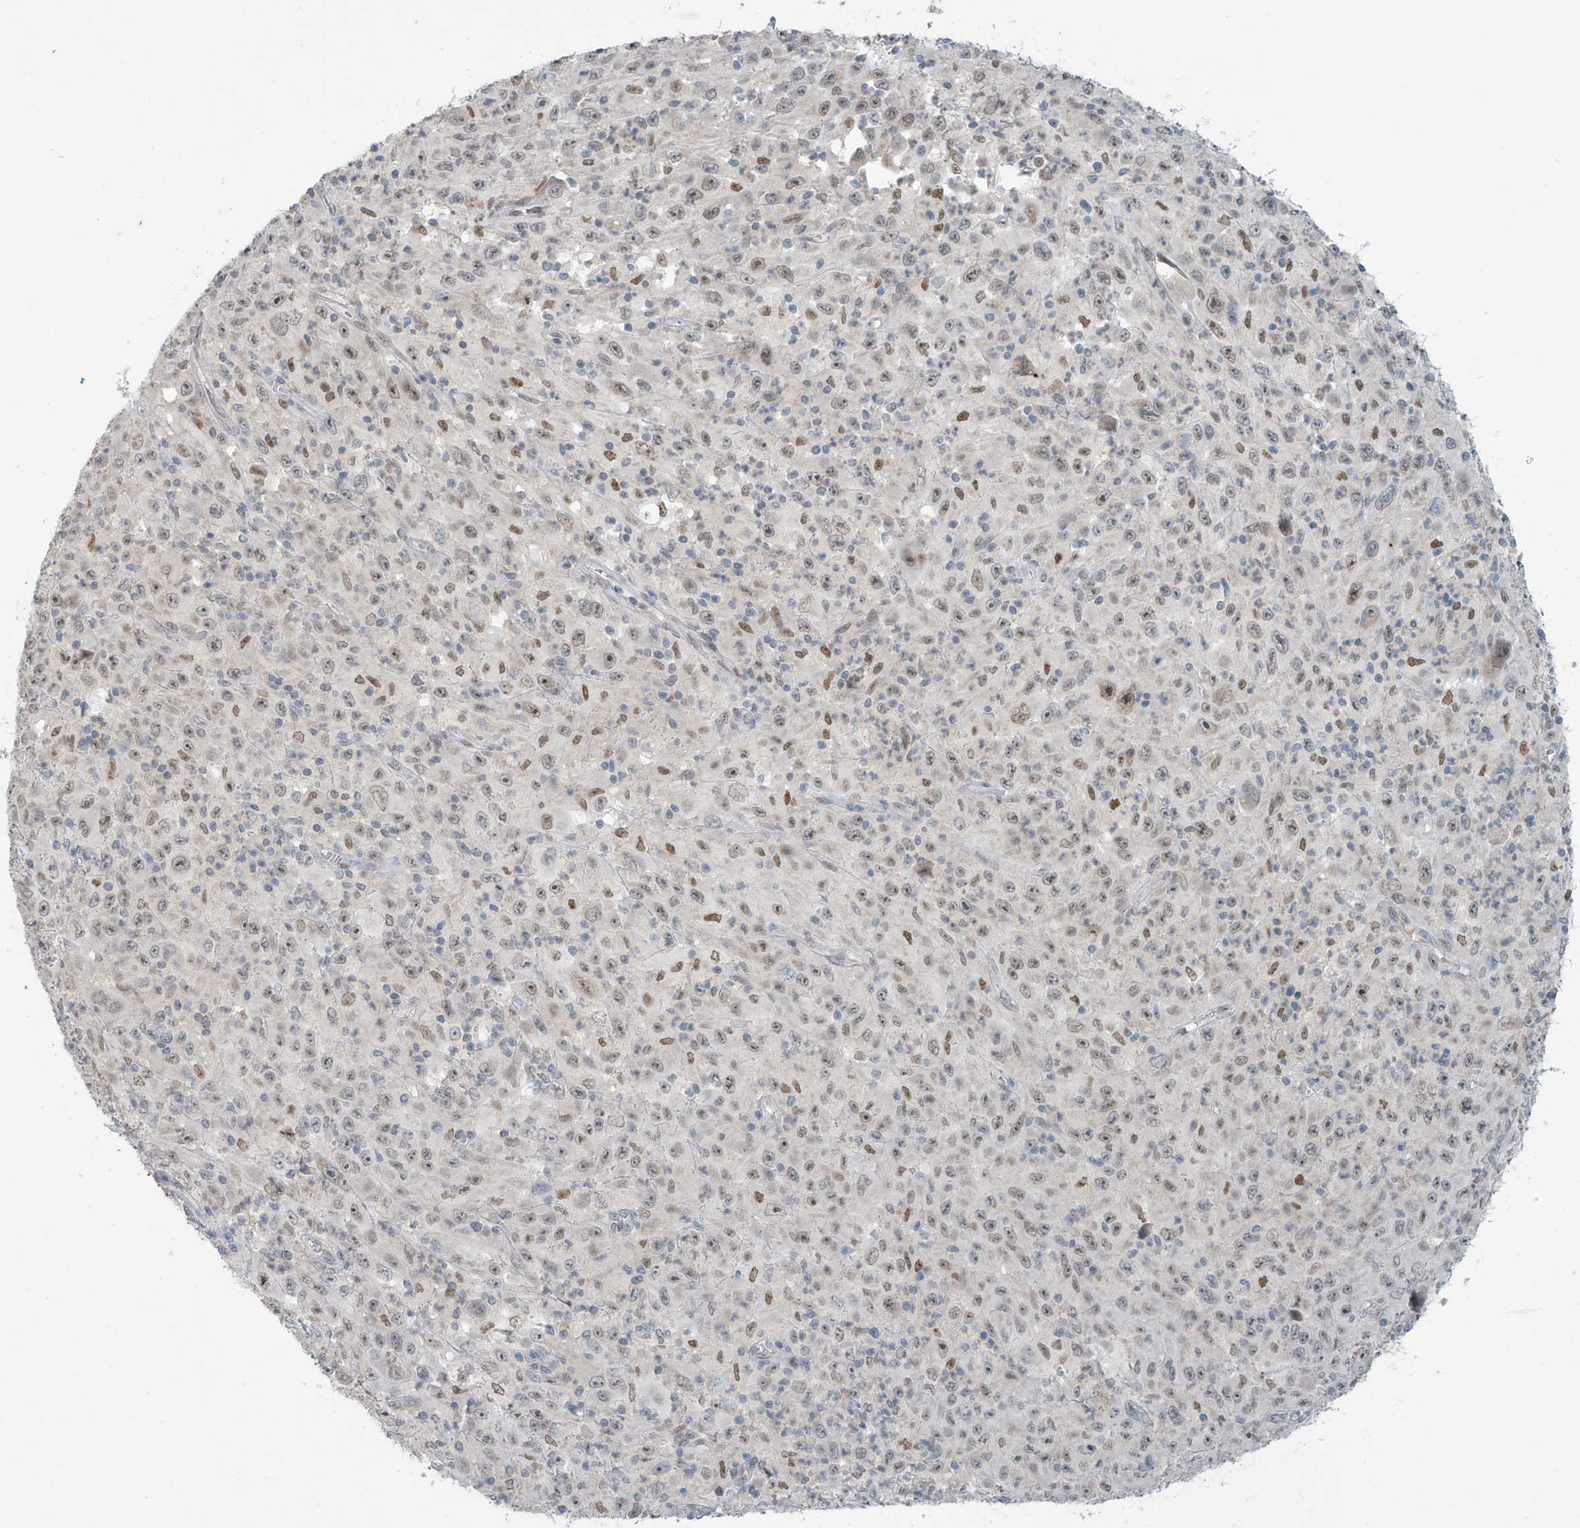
{"staining": {"intensity": "moderate", "quantity": ">75%", "location": "nuclear"}, "tissue": "melanoma", "cell_type": "Tumor cells", "image_type": "cancer", "snomed": [{"axis": "morphology", "description": "Malignant melanoma, Metastatic site"}, {"axis": "topography", "description": "Skin"}], "caption": "A photomicrograph of melanoma stained for a protein demonstrates moderate nuclear brown staining in tumor cells. (brown staining indicates protein expression, while blue staining denotes nuclei).", "gene": "METAP1D", "patient": {"sex": "female", "age": 56}}